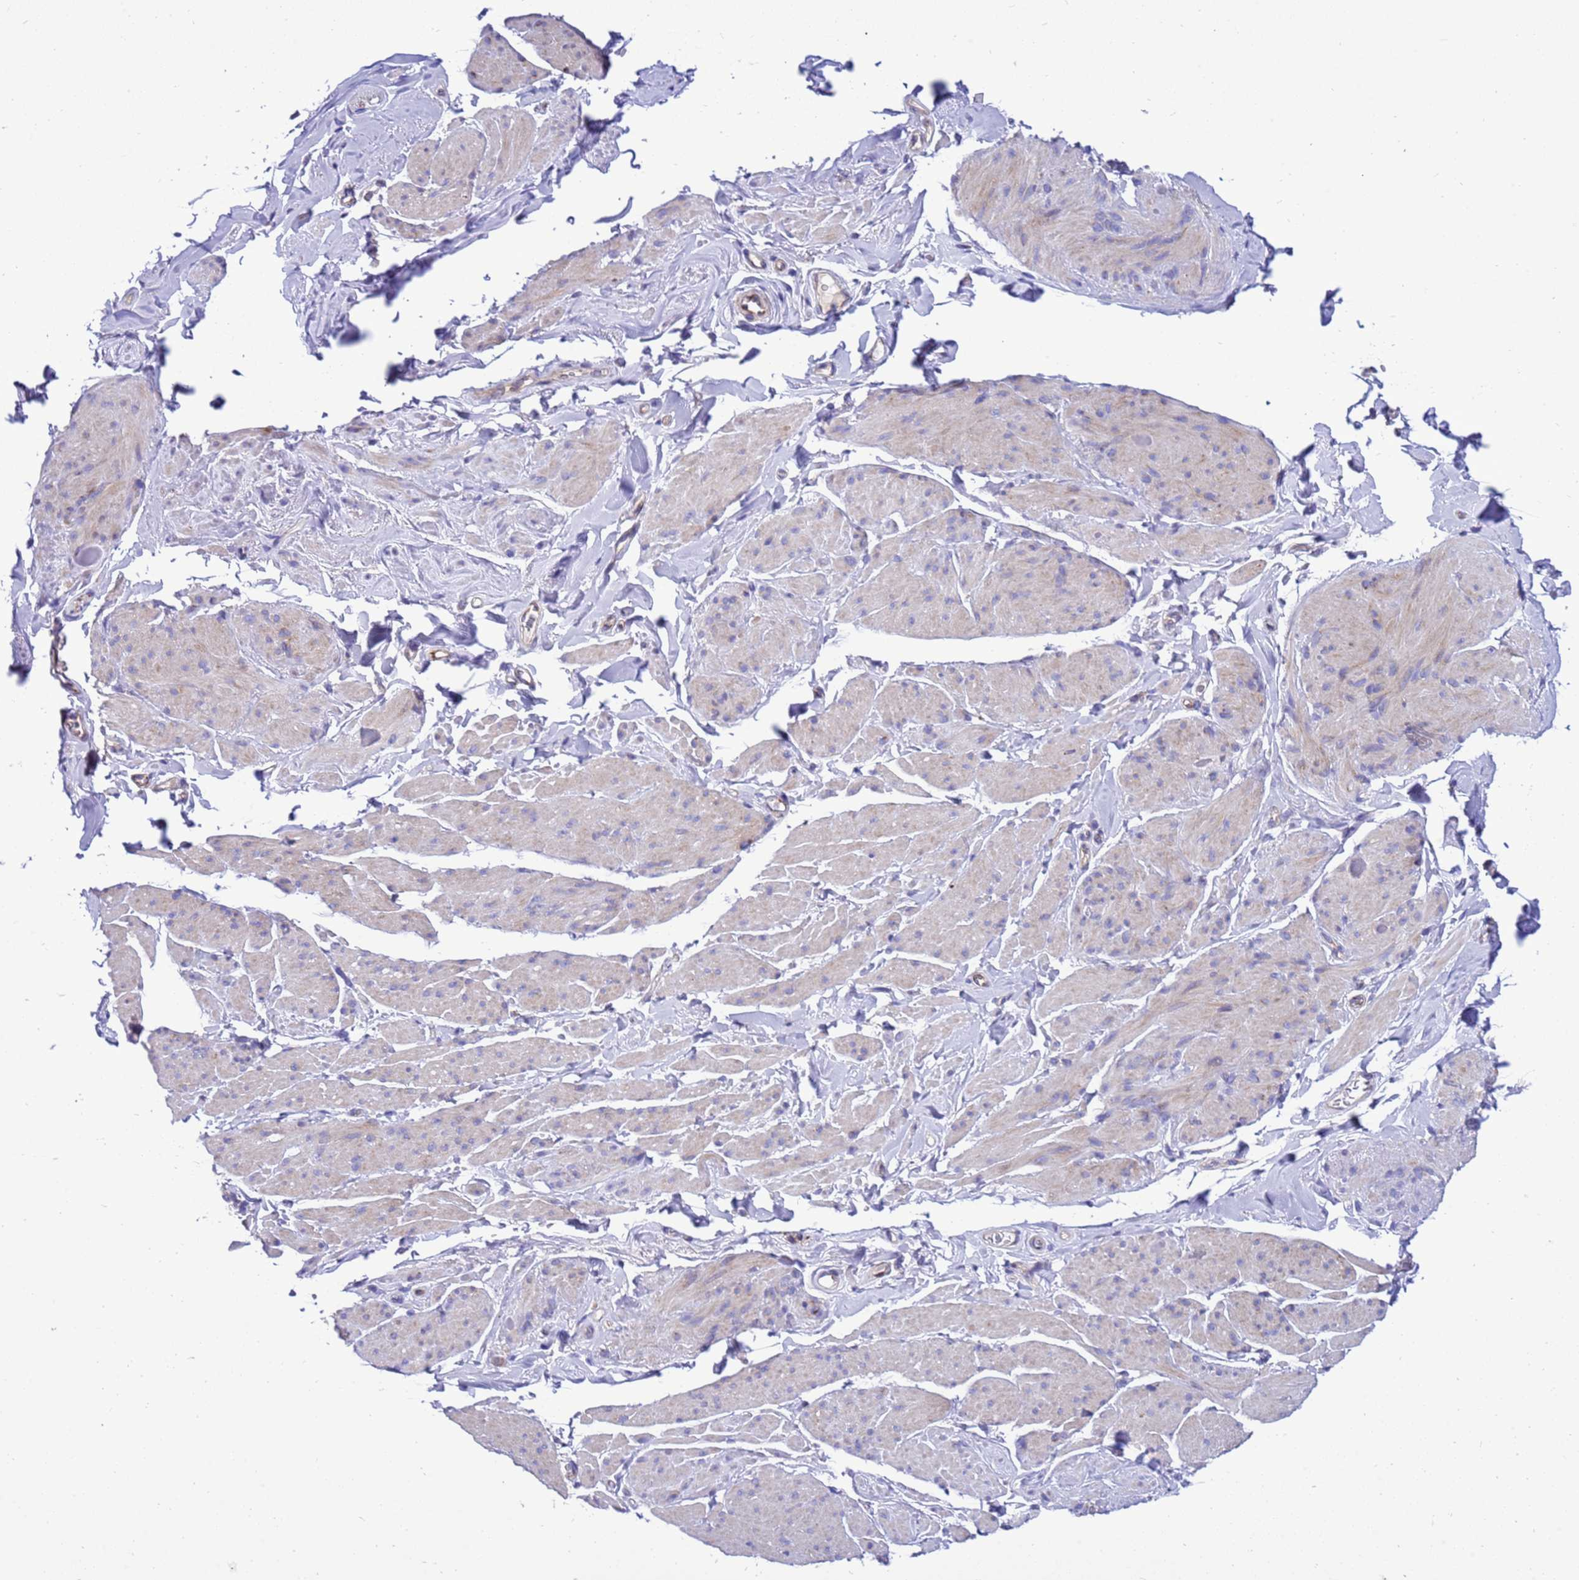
{"staining": {"intensity": "negative", "quantity": "none", "location": "none"}, "tissue": "smooth muscle", "cell_type": "Smooth muscle cells", "image_type": "normal", "snomed": [{"axis": "morphology", "description": "Normal tissue, NOS"}, {"axis": "topography", "description": "Smooth muscle"}, {"axis": "topography", "description": "Peripheral nerve tissue"}], "caption": "Smooth muscle cells are negative for brown protein staining in benign smooth muscle. The staining is performed using DAB brown chromogen with nuclei counter-stained in using hematoxylin.", "gene": "KICS2", "patient": {"sex": "male", "age": 69}}